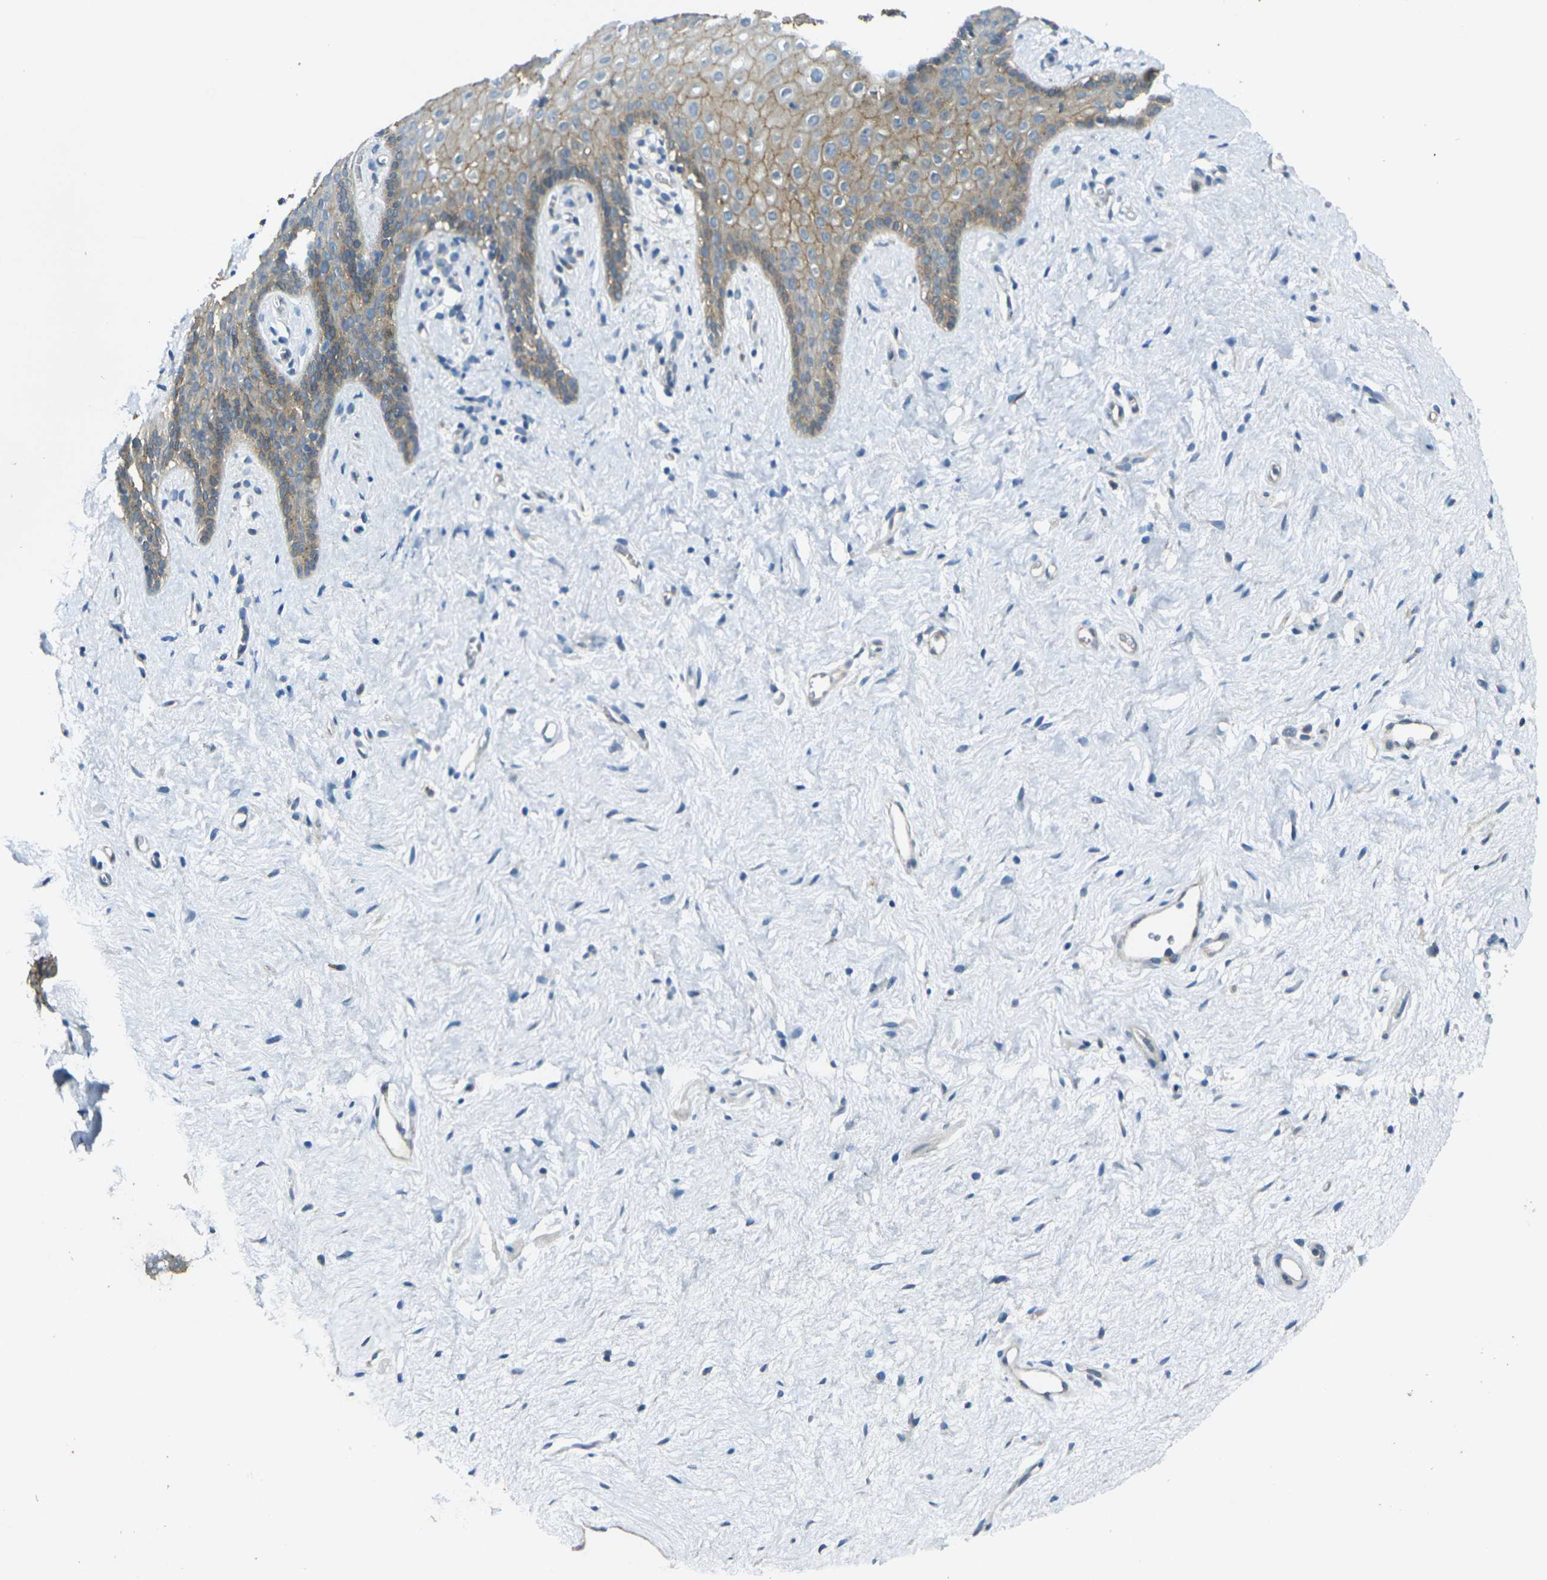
{"staining": {"intensity": "moderate", "quantity": "25%-75%", "location": "cytoplasmic/membranous"}, "tissue": "vagina", "cell_type": "Squamous epithelial cells", "image_type": "normal", "snomed": [{"axis": "morphology", "description": "Normal tissue, NOS"}, {"axis": "topography", "description": "Vagina"}], "caption": "Squamous epithelial cells display moderate cytoplasmic/membranous expression in about 25%-75% of cells in benign vagina. The staining was performed using DAB (3,3'-diaminobenzidine) to visualize the protein expression in brown, while the nuclei were stained in blue with hematoxylin (Magnification: 20x).", "gene": "RHBDD1", "patient": {"sex": "female", "age": 44}}